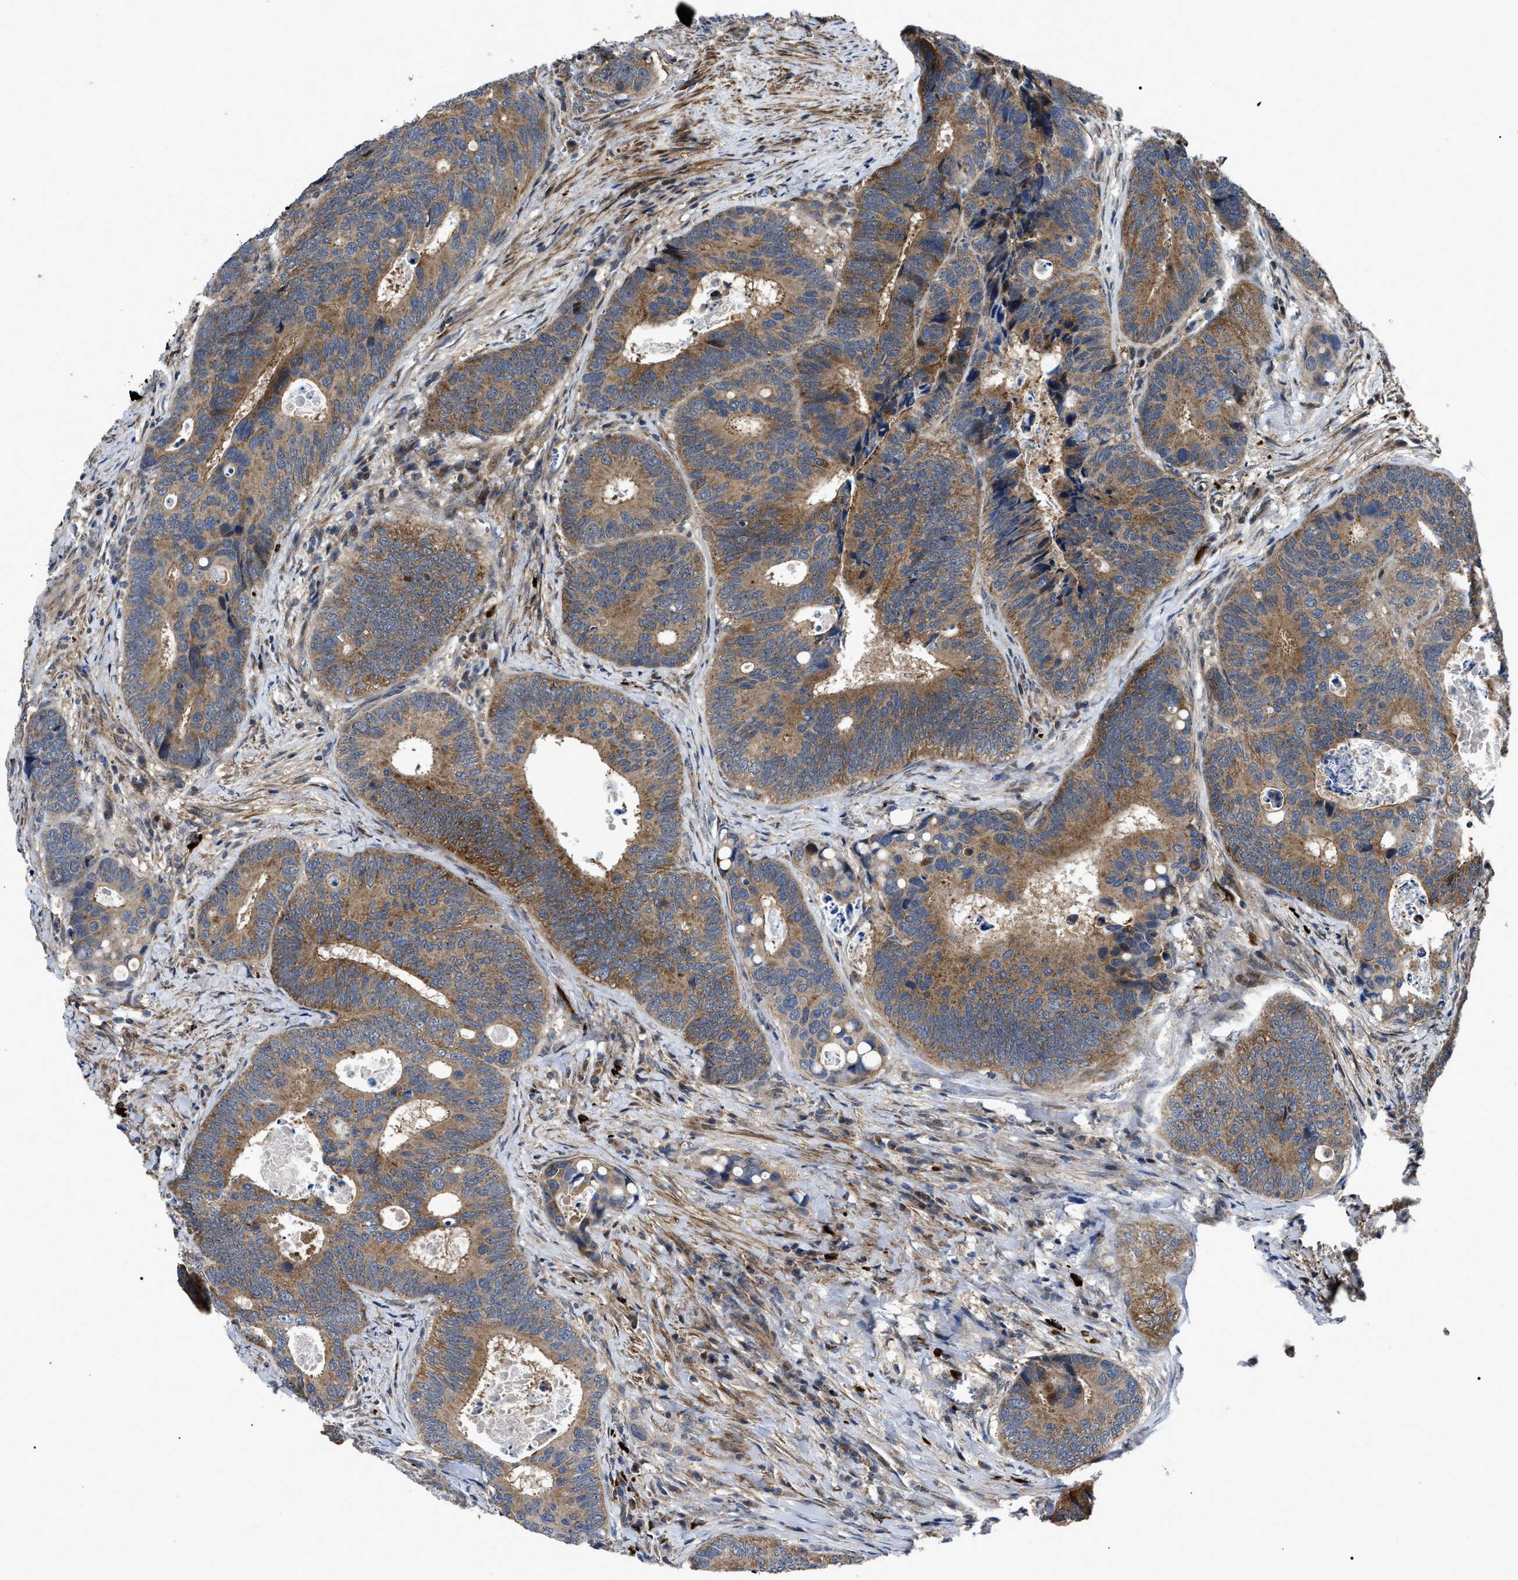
{"staining": {"intensity": "moderate", "quantity": ">75%", "location": "cytoplasmic/membranous"}, "tissue": "colorectal cancer", "cell_type": "Tumor cells", "image_type": "cancer", "snomed": [{"axis": "morphology", "description": "Inflammation, NOS"}, {"axis": "morphology", "description": "Adenocarcinoma, NOS"}, {"axis": "topography", "description": "Colon"}], "caption": "Tumor cells display moderate cytoplasmic/membranous staining in about >75% of cells in adenocarcinoma (colorectal). Nuclei are stained in blue.", "gene": "PPWD1", "patient": {"sex": "male", "age": 72}}